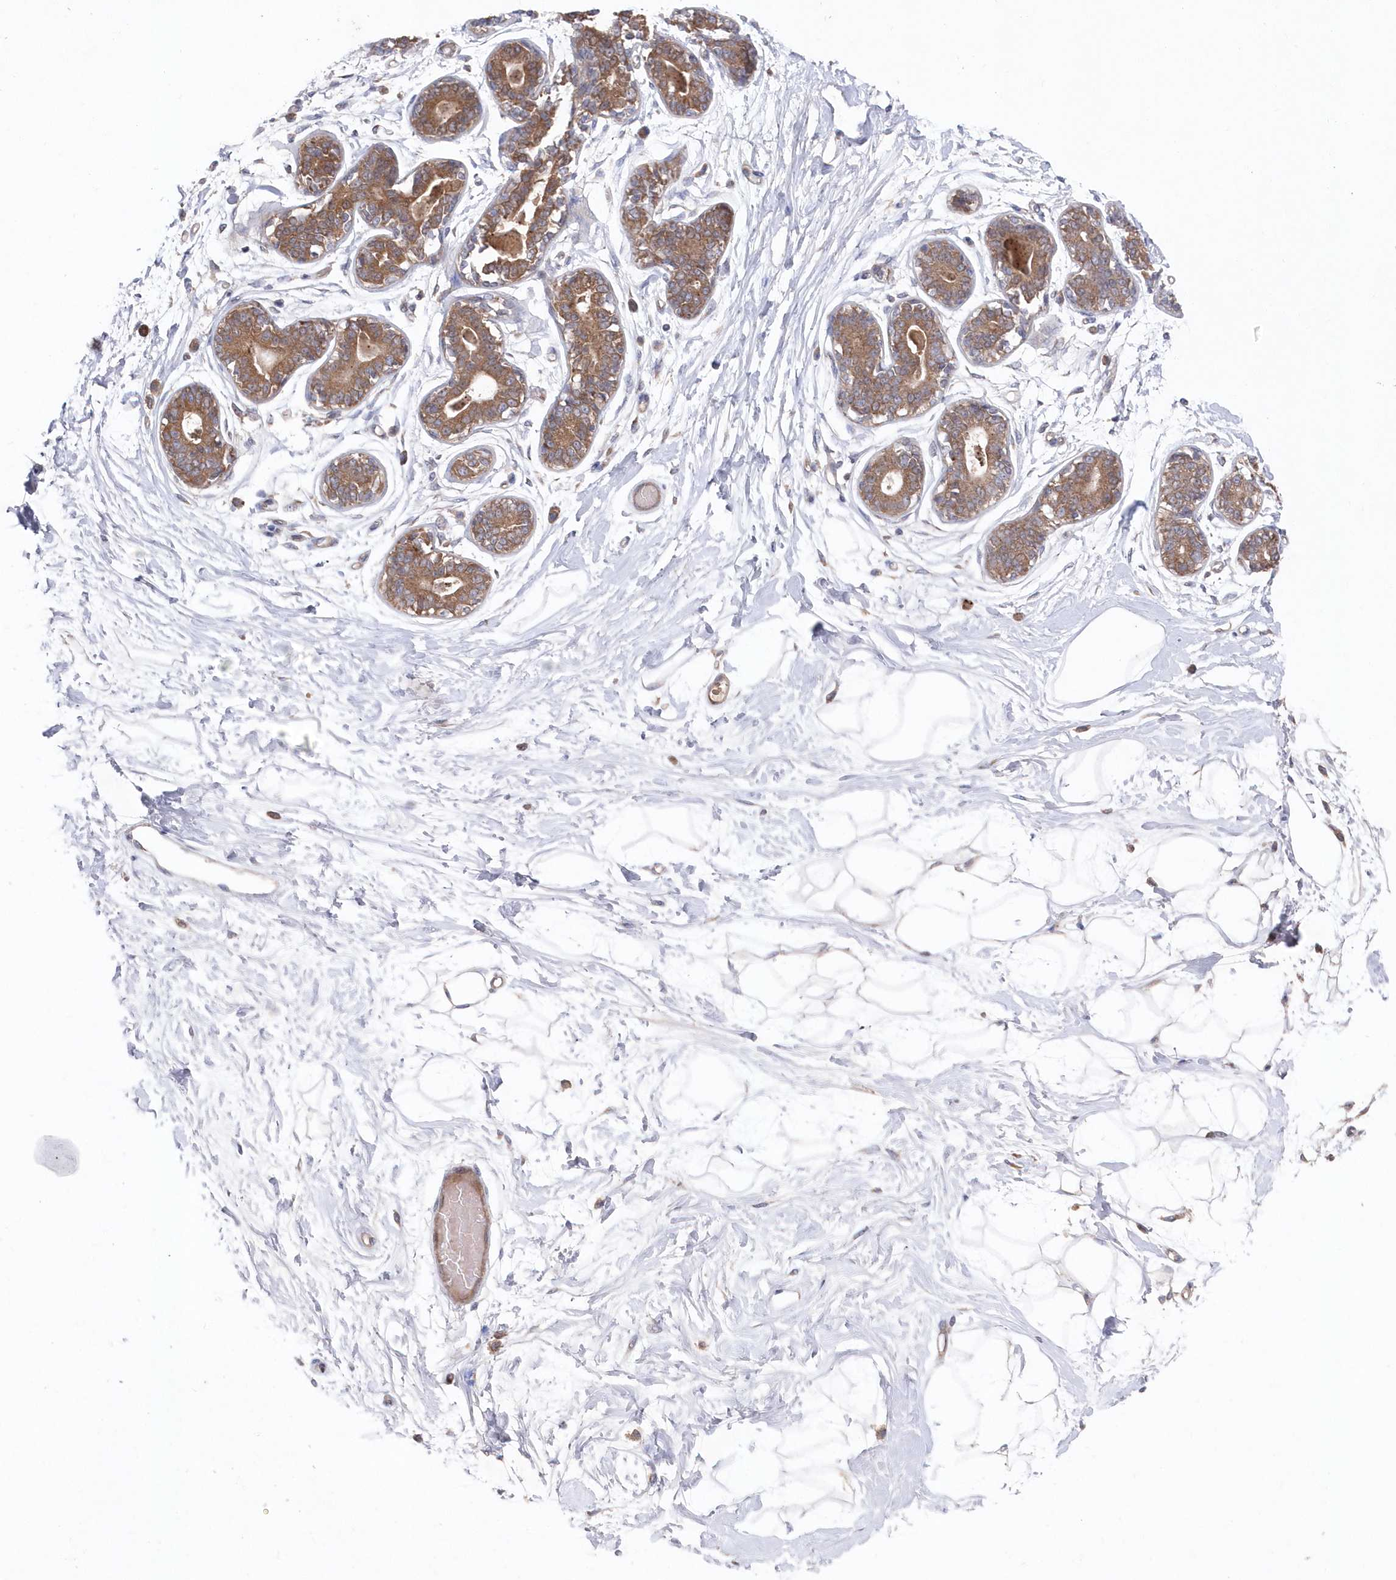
{"staining": {"intensity": "weak", "quantity": "25%-75%", "location": "cytoplasmic/membranous"}, "tissue": "breast", "cell_type": "Adipocytes", "image_type": "normal", "snomed": [{"axis": "morphology", "description": "Normal tissue, NOS"}, {"axis": "topography", "description": "Breast"}], "caption": "This image shows benign breast stained with immunohistochemistry to label a protein in brown. The cytoplasmic/membranous of adipocytes show weak positivity for the protein. Nuclei are counter-stained blue.", "gene": "ASNSD1", "patient": {"sex": "female", "age": 45}}